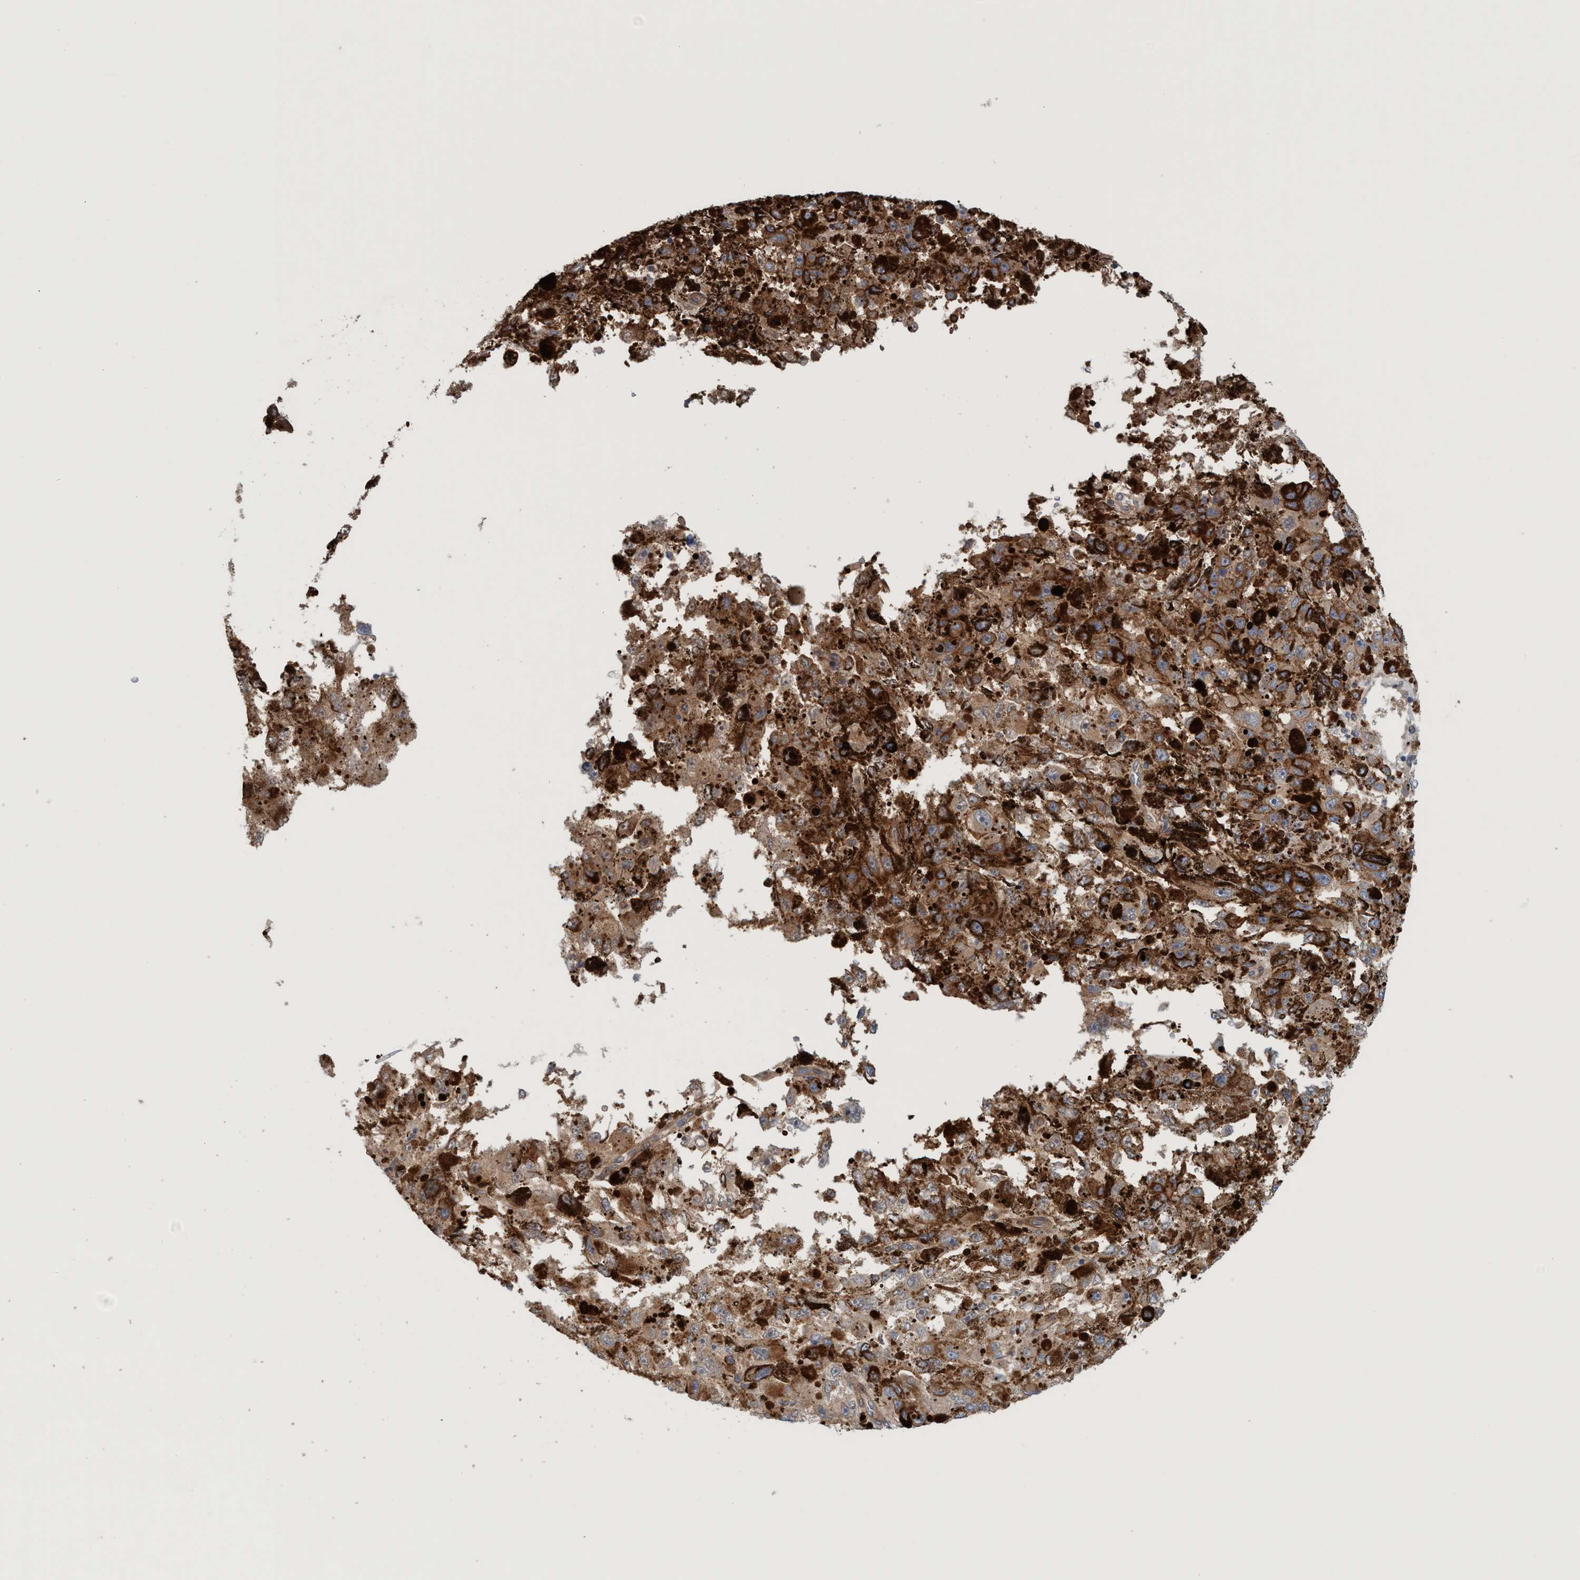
{"staining": {"intensity": "moderate", "quantity": ">75%", "location": "cytoplasmic/membranous"}, "tissue": "melanoma", "cell_type": "Tumor cells", "image_type": "cancer", "snomed": [{"axis": "morphology", "description": "Malignant melanoma, NOS"}, {"axis": "topography", "description": "Skin"}], "caption": "Melanoma stained with DAB immunohistochemistry (IHC) exhibits medium levels of moderate cytoplasmic/membranous staining in about >75% of tumor cells.", "gene": "SPECC1", "patient": {"sex": "female", "age": 104}}